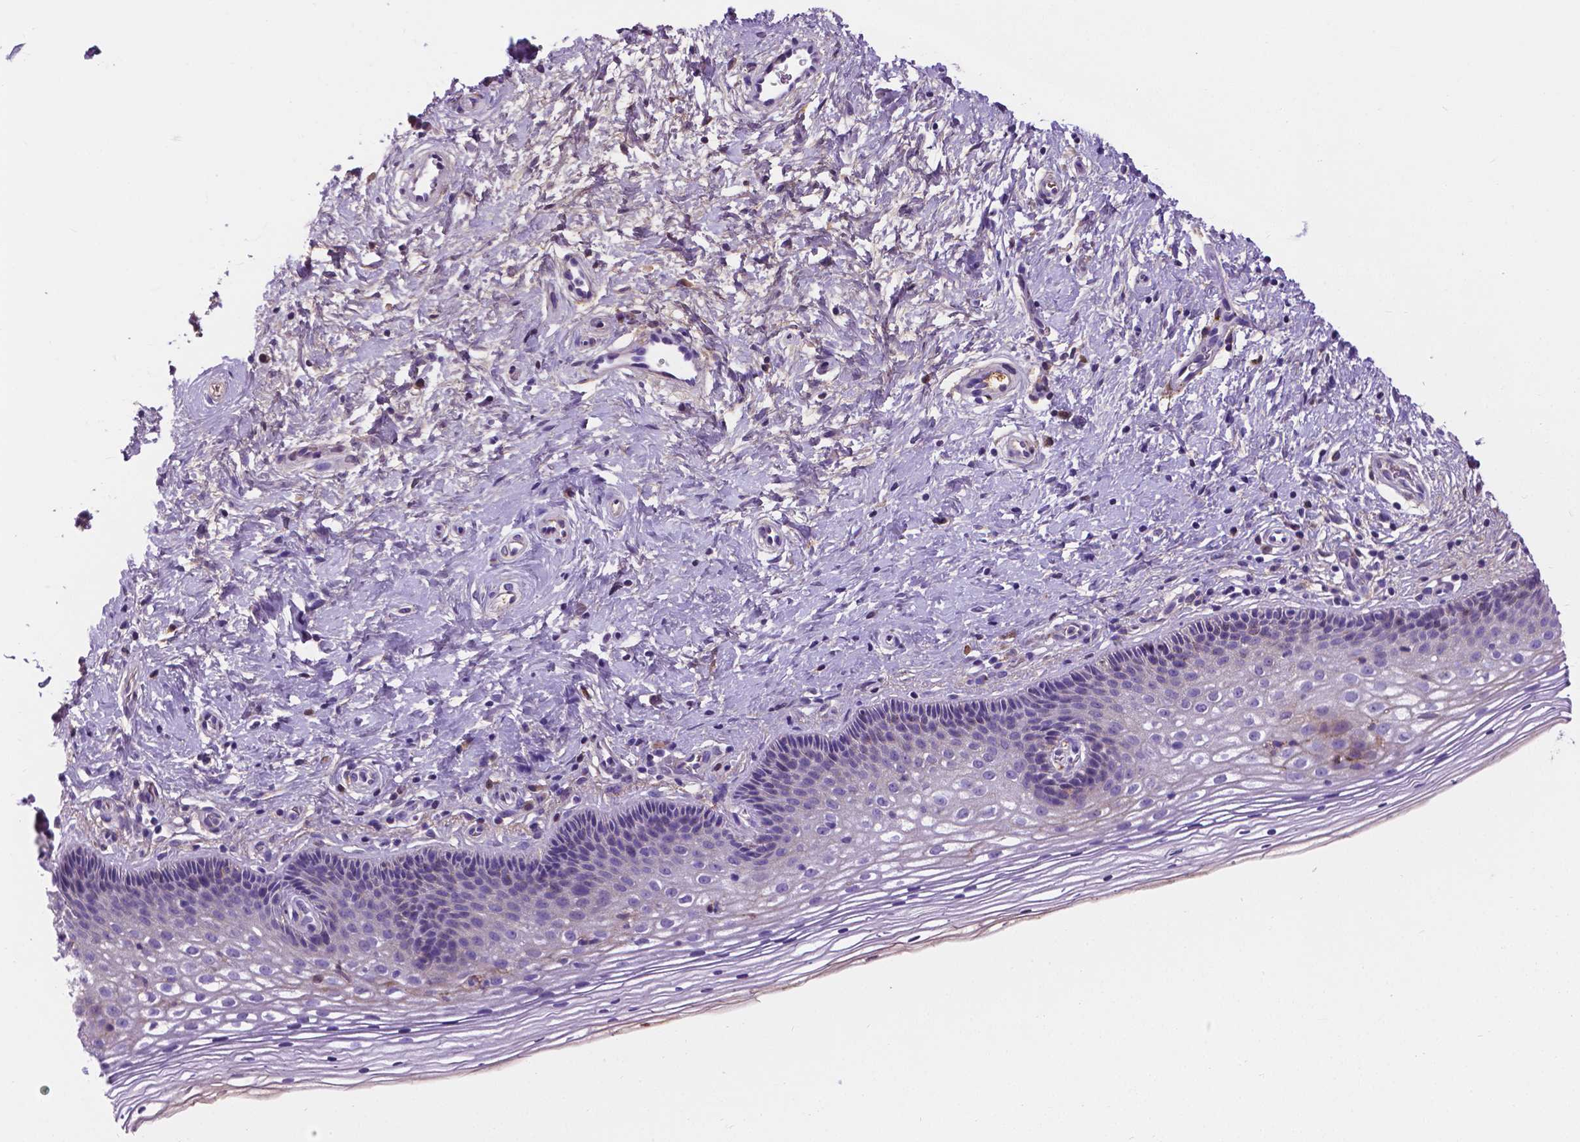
{"staining": {"intensity": "negative", "quantity": "none", "location": "none"}, "tissue": "cervix", "cell_type": "Glandular cells", "image_type": "normal", "snomed": [{"axis": "morphology", "description": "Normal tissue, NOS"}, {"axis": "topography", "description": "Cervix"}], "caption": "This is an immunohistochemistry (IHC) image of unremarkable human cervix. There is no staining in glandular cells.", "gene": "APOE", "patient": {"sex": "female", "age": 34}}